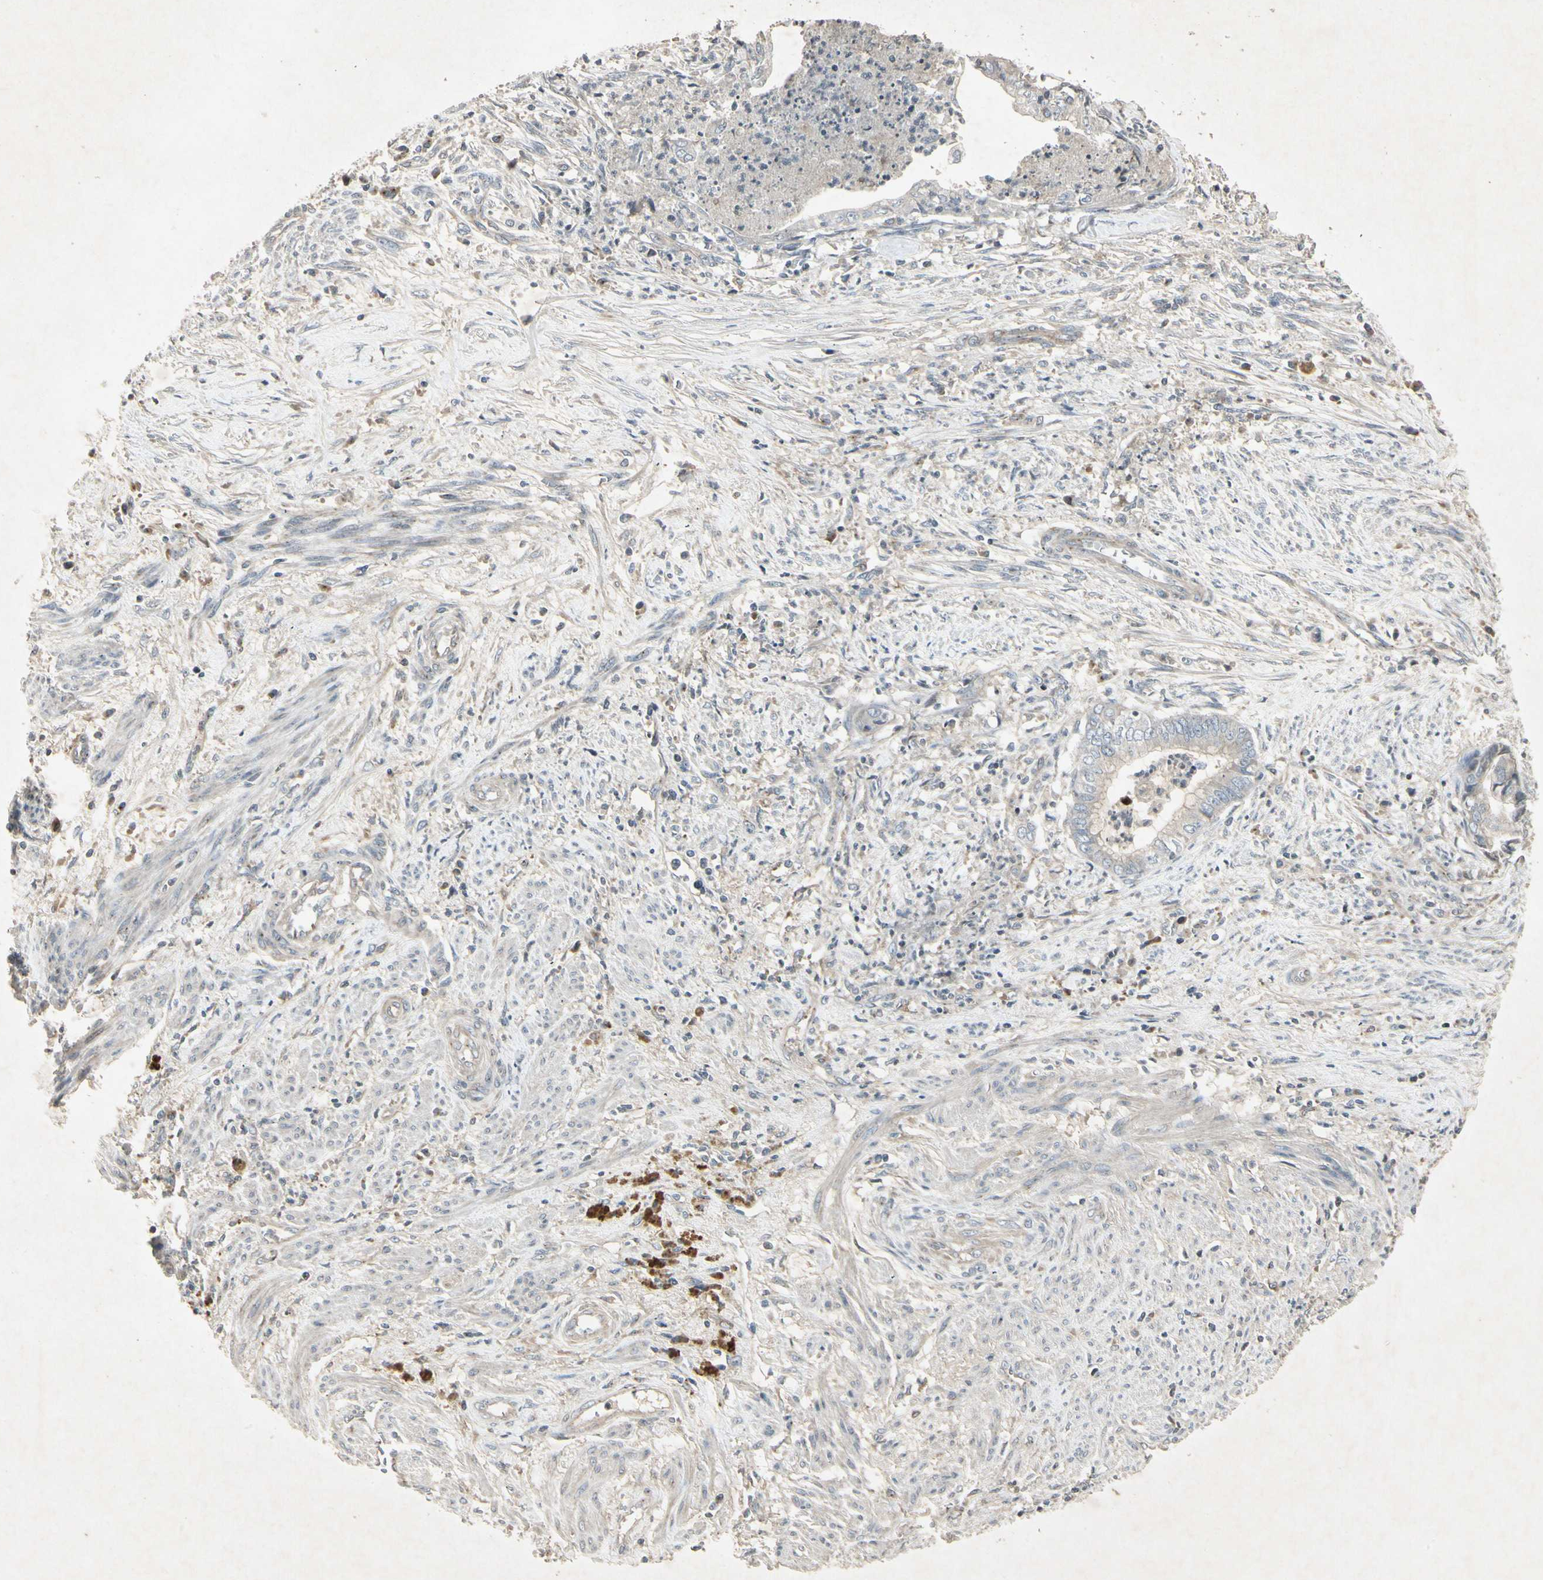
{"staining": {"intensity": "weak", "quantity": ">75%", "location": "cytoplasmic/membranous"}, "tissue": "endometrial cancer", "cell_type": "Tumor cells", "image_type": "cancer", "snomed": [{"axis": "morphology", "description": "Necrosis, NOS"}, {"axis": "morphology", "description": "Adenocarcinoma, NOS"}, {"axis": "topography", "description": "Endometrium"}], "caption": "Immunohistochemical staining of human endometrial adenocarcinoma displays weak cytoplasmic/membranous protein expression in approximately >75% of tumor cells. (Brightfield microscopy of DAB IHC at high magnification).", "gene": "TEK", "patient": {"sex": "female", "age": 79}}